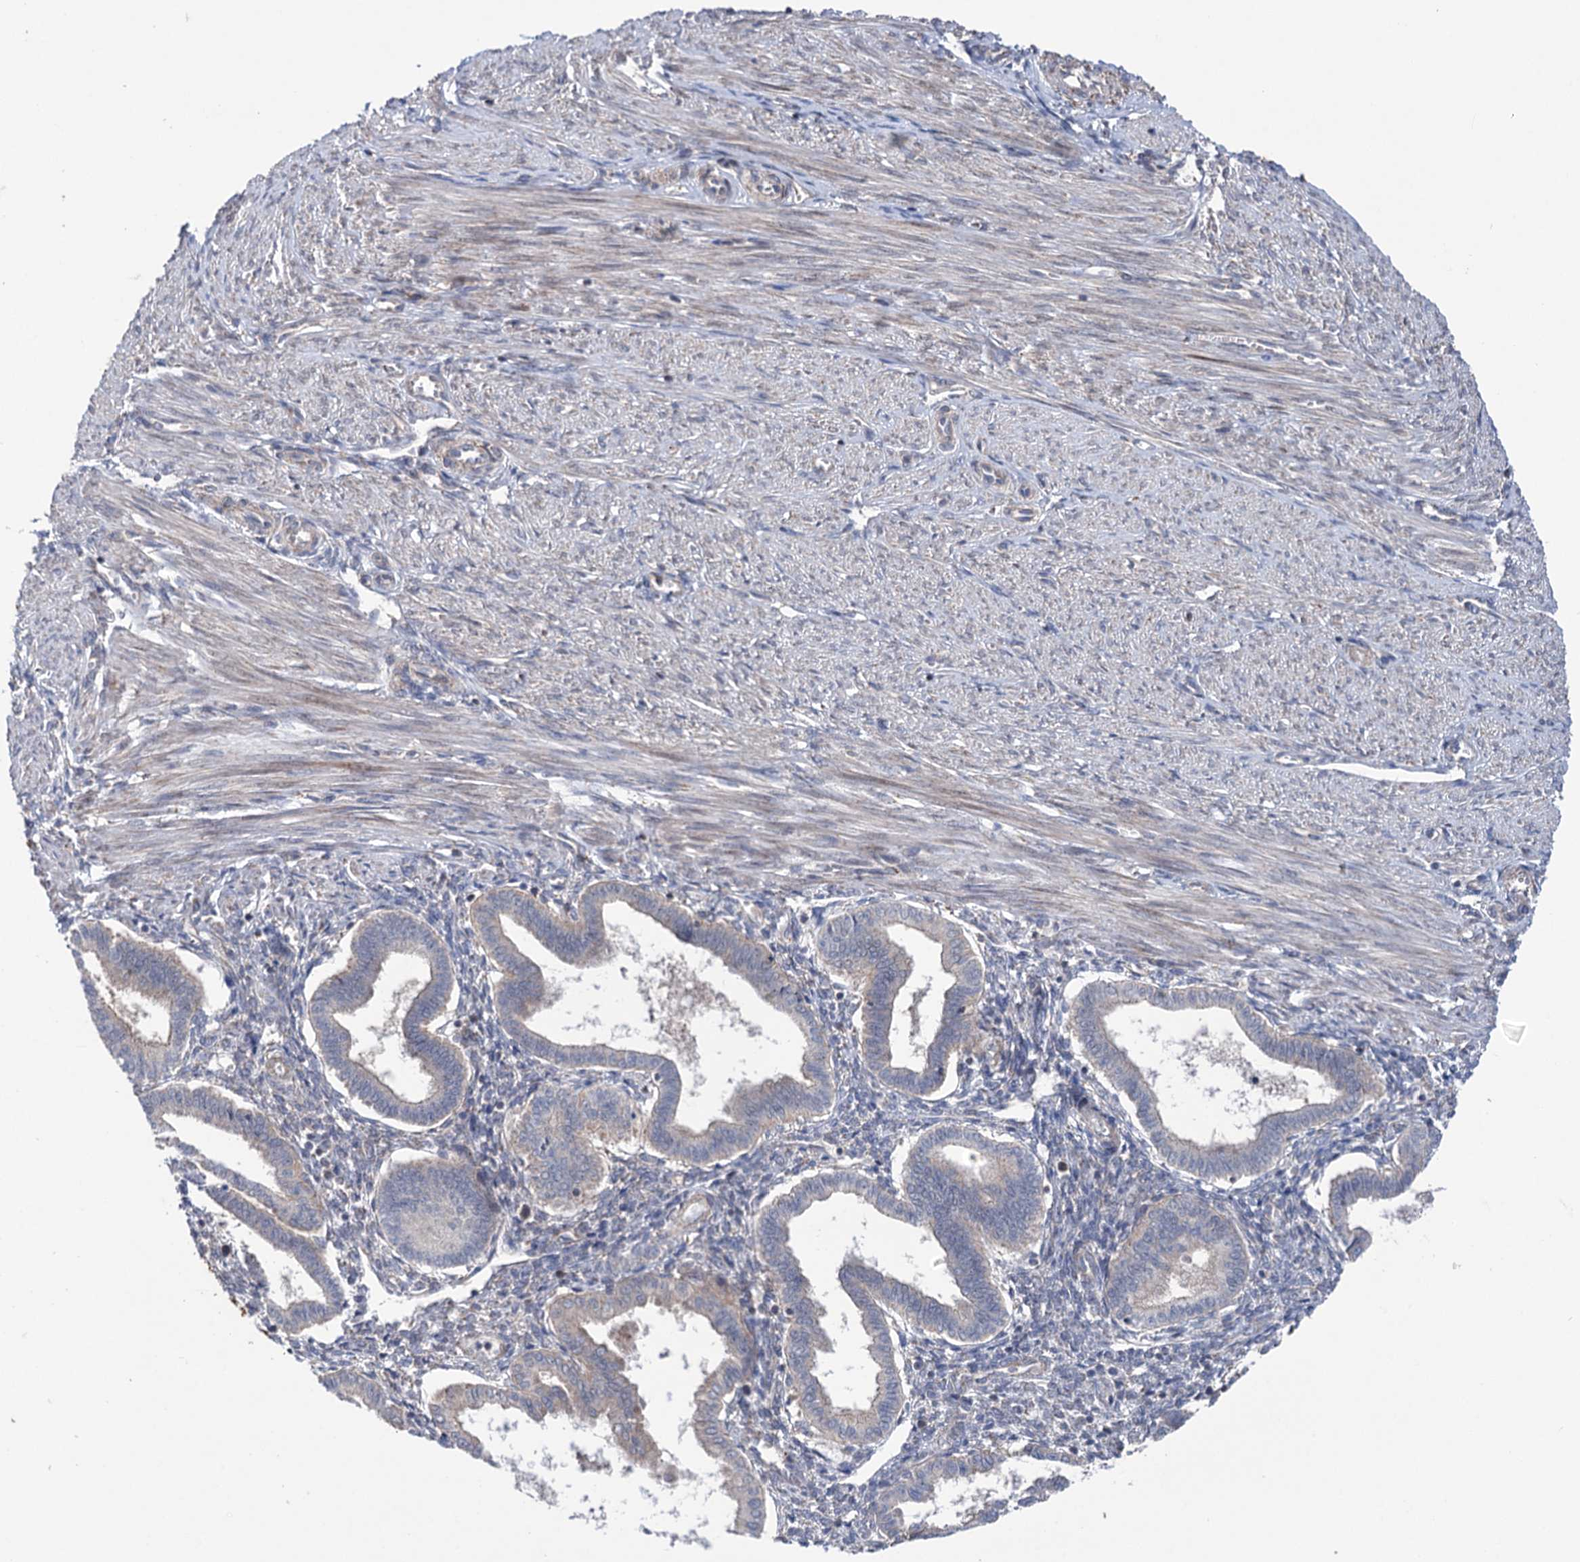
{"staining": {"intensity": "weak", "quantity": "<25%", "location": "cytoplasmic/membranous"}, "tissue": "endometrium", "cell_type": "Cells in endometrial stroma", "image_type": "normal", "snomed": [{"axis": "morphology", "description": "Normal tissue, NOS"}, {"axis": "topography", "description": "Endometrium"}], "caption": "This is an immunohistochemistry (IHC) histopathology image of normal endometrium. There is no positivity in cells in endometrial stroma.", "gene": "SUCLA2", "patient": {"sex": "female", "age": 25}}